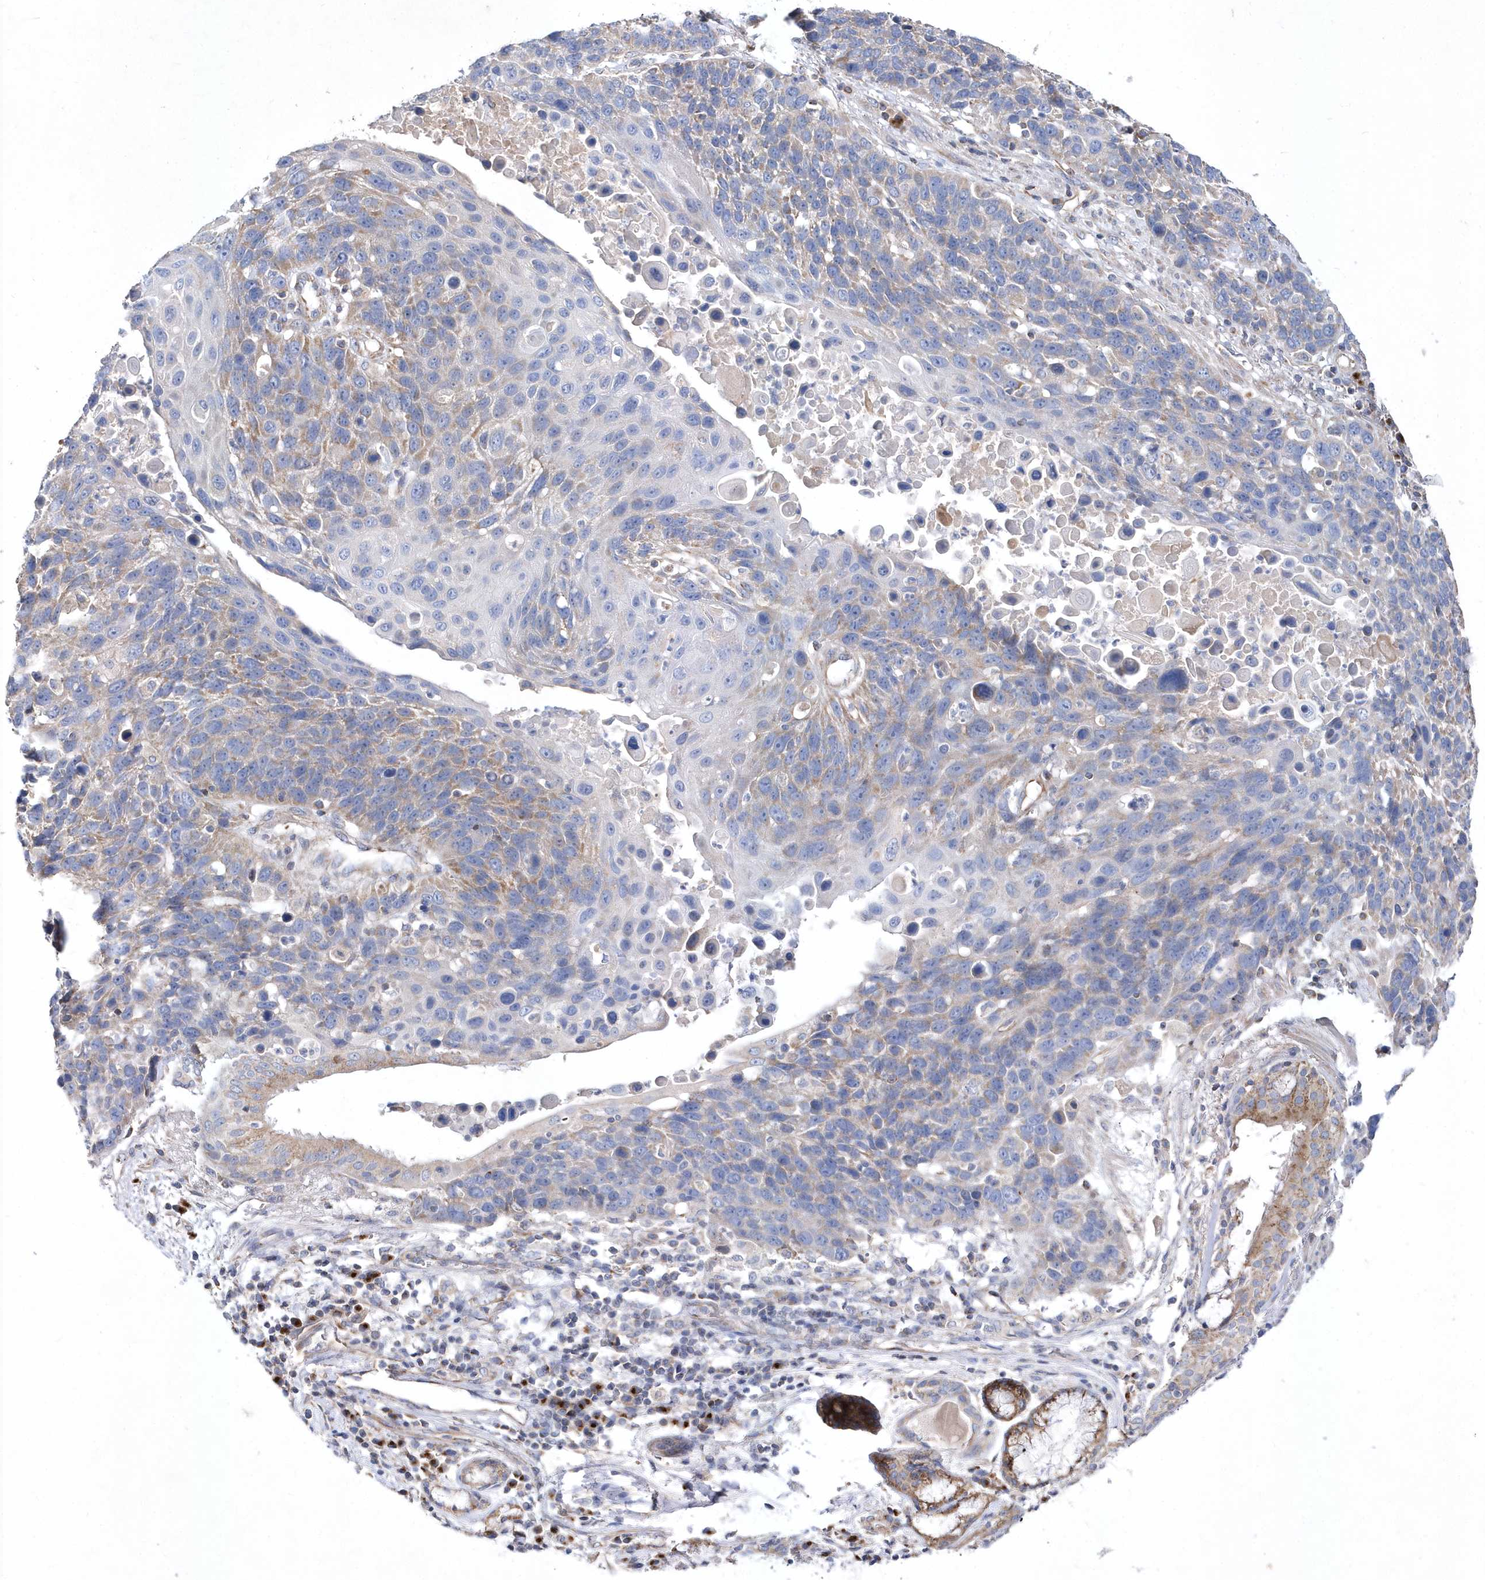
{"staining": {"intensity": "moderate", "quantity": "<25%", "location": "cytoplasmic/membranous"}, "tissue": "lung cancer", "cell_type": "Tumor cells", "image_type": "cancer", "snomed": [{"axis": "morphology", "description": "Squamous cell carcinoma, NOS"}, {"axis": "topography", "description": "Lung"}], "caption": "Immunohistochemical staining of human lung squamous cell carcinoma demonstrates moderate cytoplasmic/membranous protein positivity in about <25% of tumor cells.", "gene": "METTL8", "patient": {"sex": "male", "age": 66}}